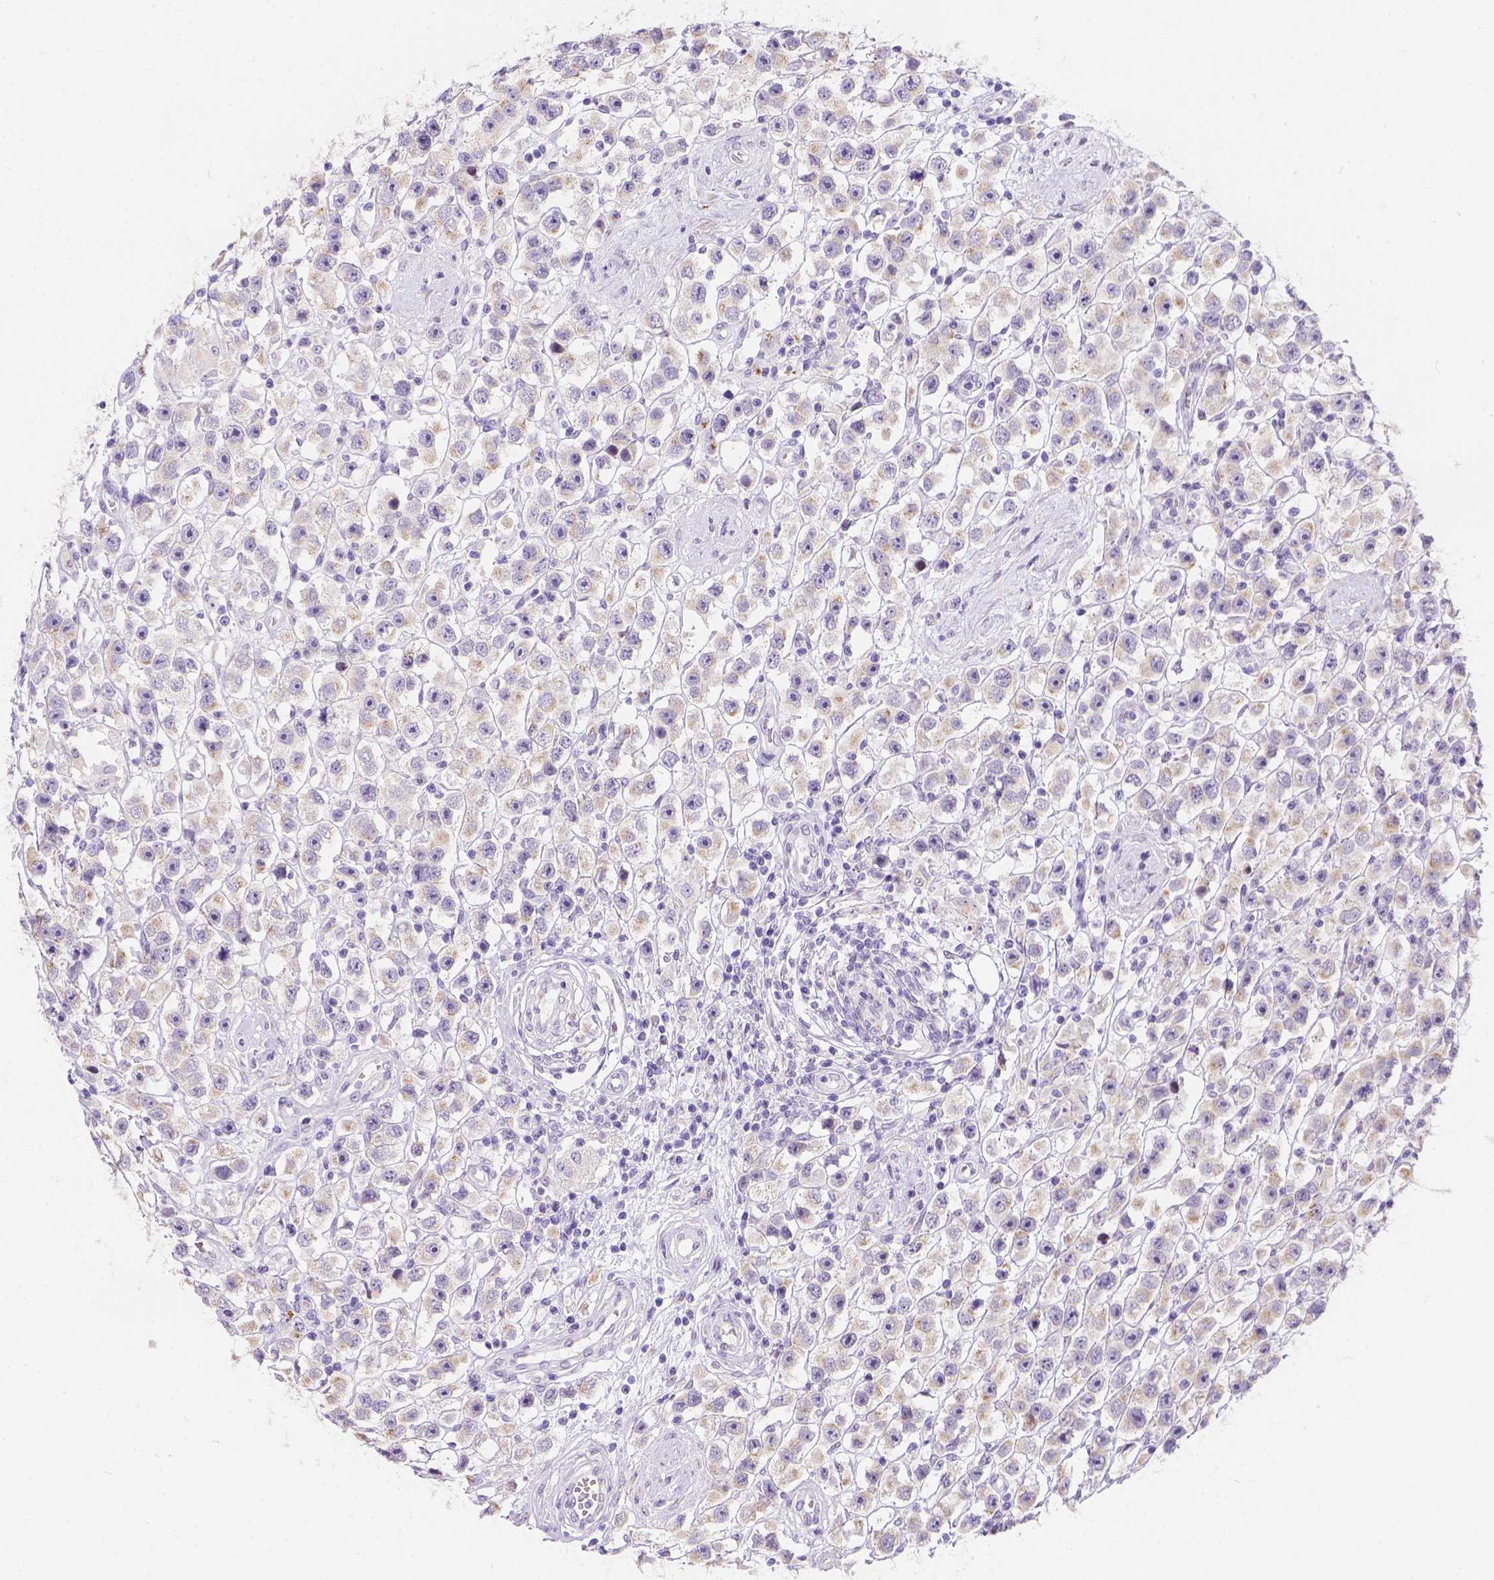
{"staining": {"intensity": "weak", "quantity": ">75%", "location": "cytoplasmic/membranous"}, "tissue": "testis cancer", "cell_type": "Tumor cells", "image_type": "cancer", "snomed": [{"axis": "morphology", "description": "Seminoma, NOS"}, {"axis": "topography", "description": "Testis"}], "caption": "Seminoma (testis) tissue exhibits weak cytoplasmic/membranous staining in about >75% of tumor cells (brown staining indicates protein expression, while blue staining denotes nuclei).", "gene": "PHF7", "patient": {"sex": "male", "age": 45}}